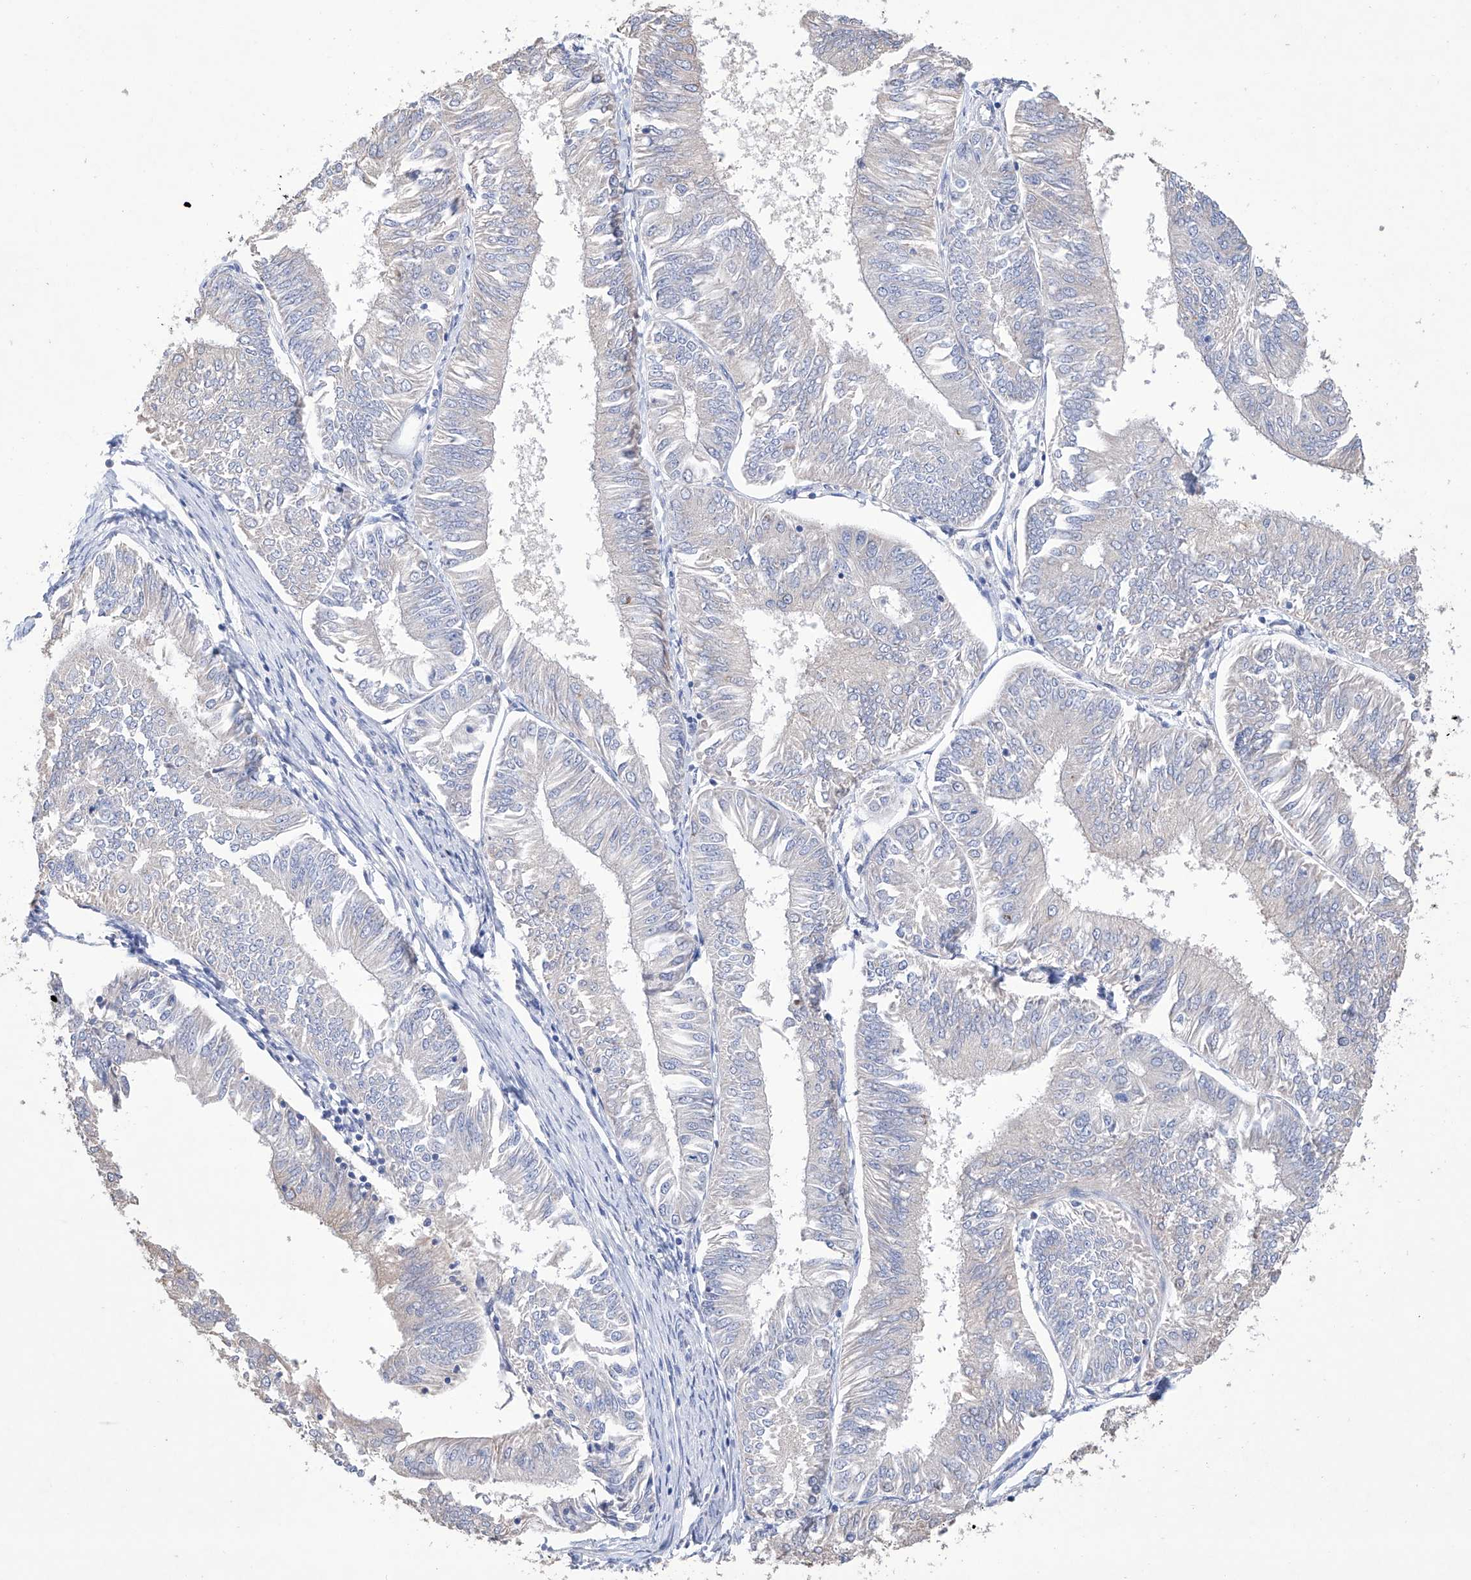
{"staining": {"intensity": "negative", "quantity": "none", "location": "none"}, "tissue": "endometrial cancer", "cell_type": "Tumor cells", "image_type": "cancer", "snomed": [{"axis": "morphology", "description": "Adenocarcinoma, NOS"}, {"axis": "topography", "description": "Endometrium"}], "caption": "There is no significant expression in tumor cells of endometrial cancer. (Brightfield microscopy of DAB IHC at high magnification).", "gene": "AFG1L", "patient": {"sex": "female", "age": 58}}